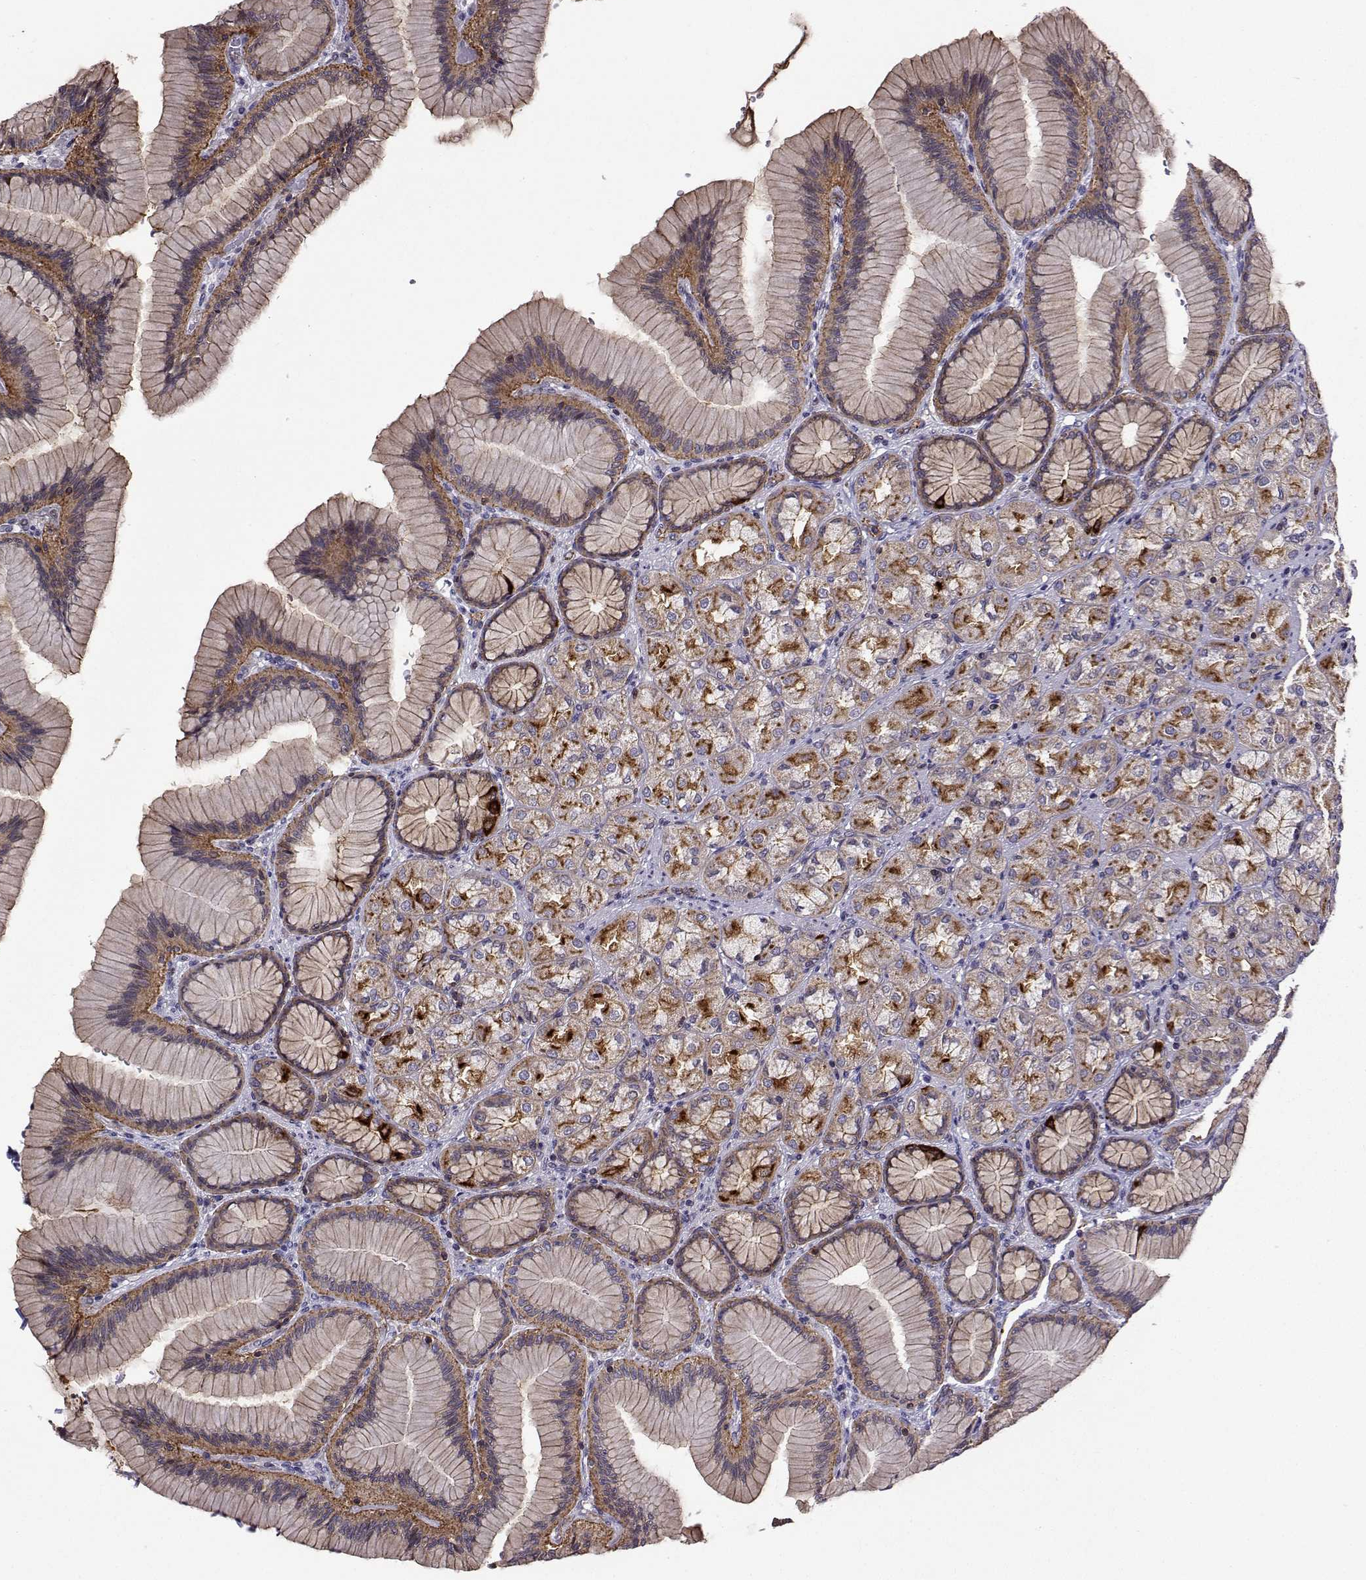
{"staining": {"intensity": "strong", "quantity": "<25%", "location": "cytoplasmic/membranous"}, "tissue": "stomach", "cell_type": "Glandular cells", "image_type": "normal", "snomed": [{"axis": "morphology", "description": "Normal tissue, NOS"}, {"axis": "morphology", "description": "Adenocarcinoma, NOS"}, {"axis": "morphology", "description": "Adenocarcinoma, High grade"}, {"axis": "topography", "description": "Stomach, upper"}, {"axis": "topography", "description": "Stomach"}], "caption": "Immunohistochemical staining of benign stomach demonstrates strong cytoplasmic/membranous protein expression in approximately <25% of glandular cells. The protein of interest is shown in brown color, while the nuclei are stained blue.", "gene": "ITGB8", "patient": {"sex": "female", "age": 65}}